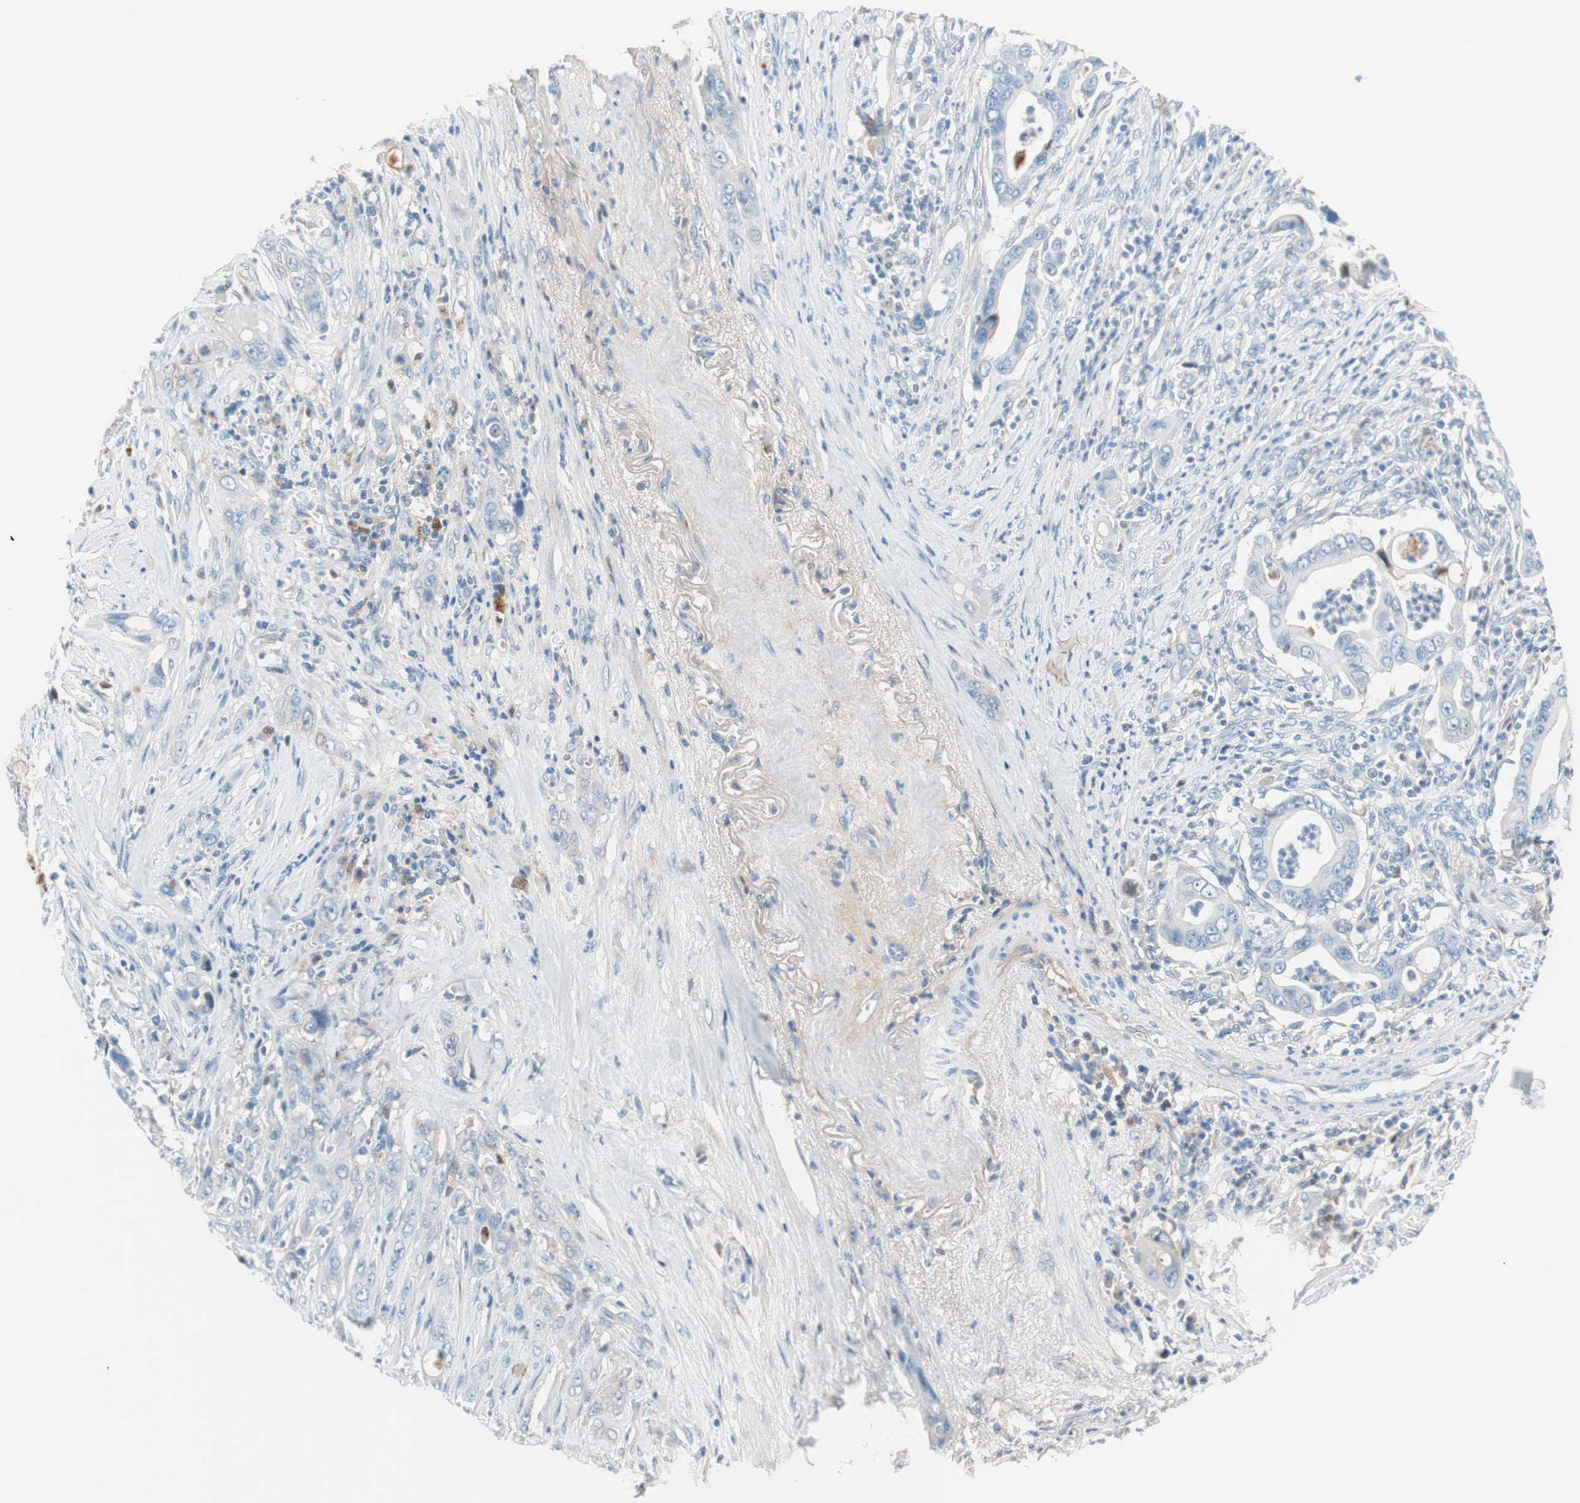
{"staining": {"intensity": "weak", "quantity": "25%-75%", "location": "cytoplasmic/membranous"}, "tissue": "pancreatic cancer", "cell_type": "Tumor cells", "image_type": "cancer", "snomed": [{"axis": "morphology", "description": "Adenocarcinoma, NOS"}, {"axis": "topography", "description": "Pancreas"}], "caption": "Human pancreatic cancer (adenocarcinoma) stained for a protein (brown) exhibits weak cytoplasmic/membranous positive expression in approximately 25%-75% of tumor cells.", "gene": "RBP4", "patient": {"sex": "male", "age": 59}}